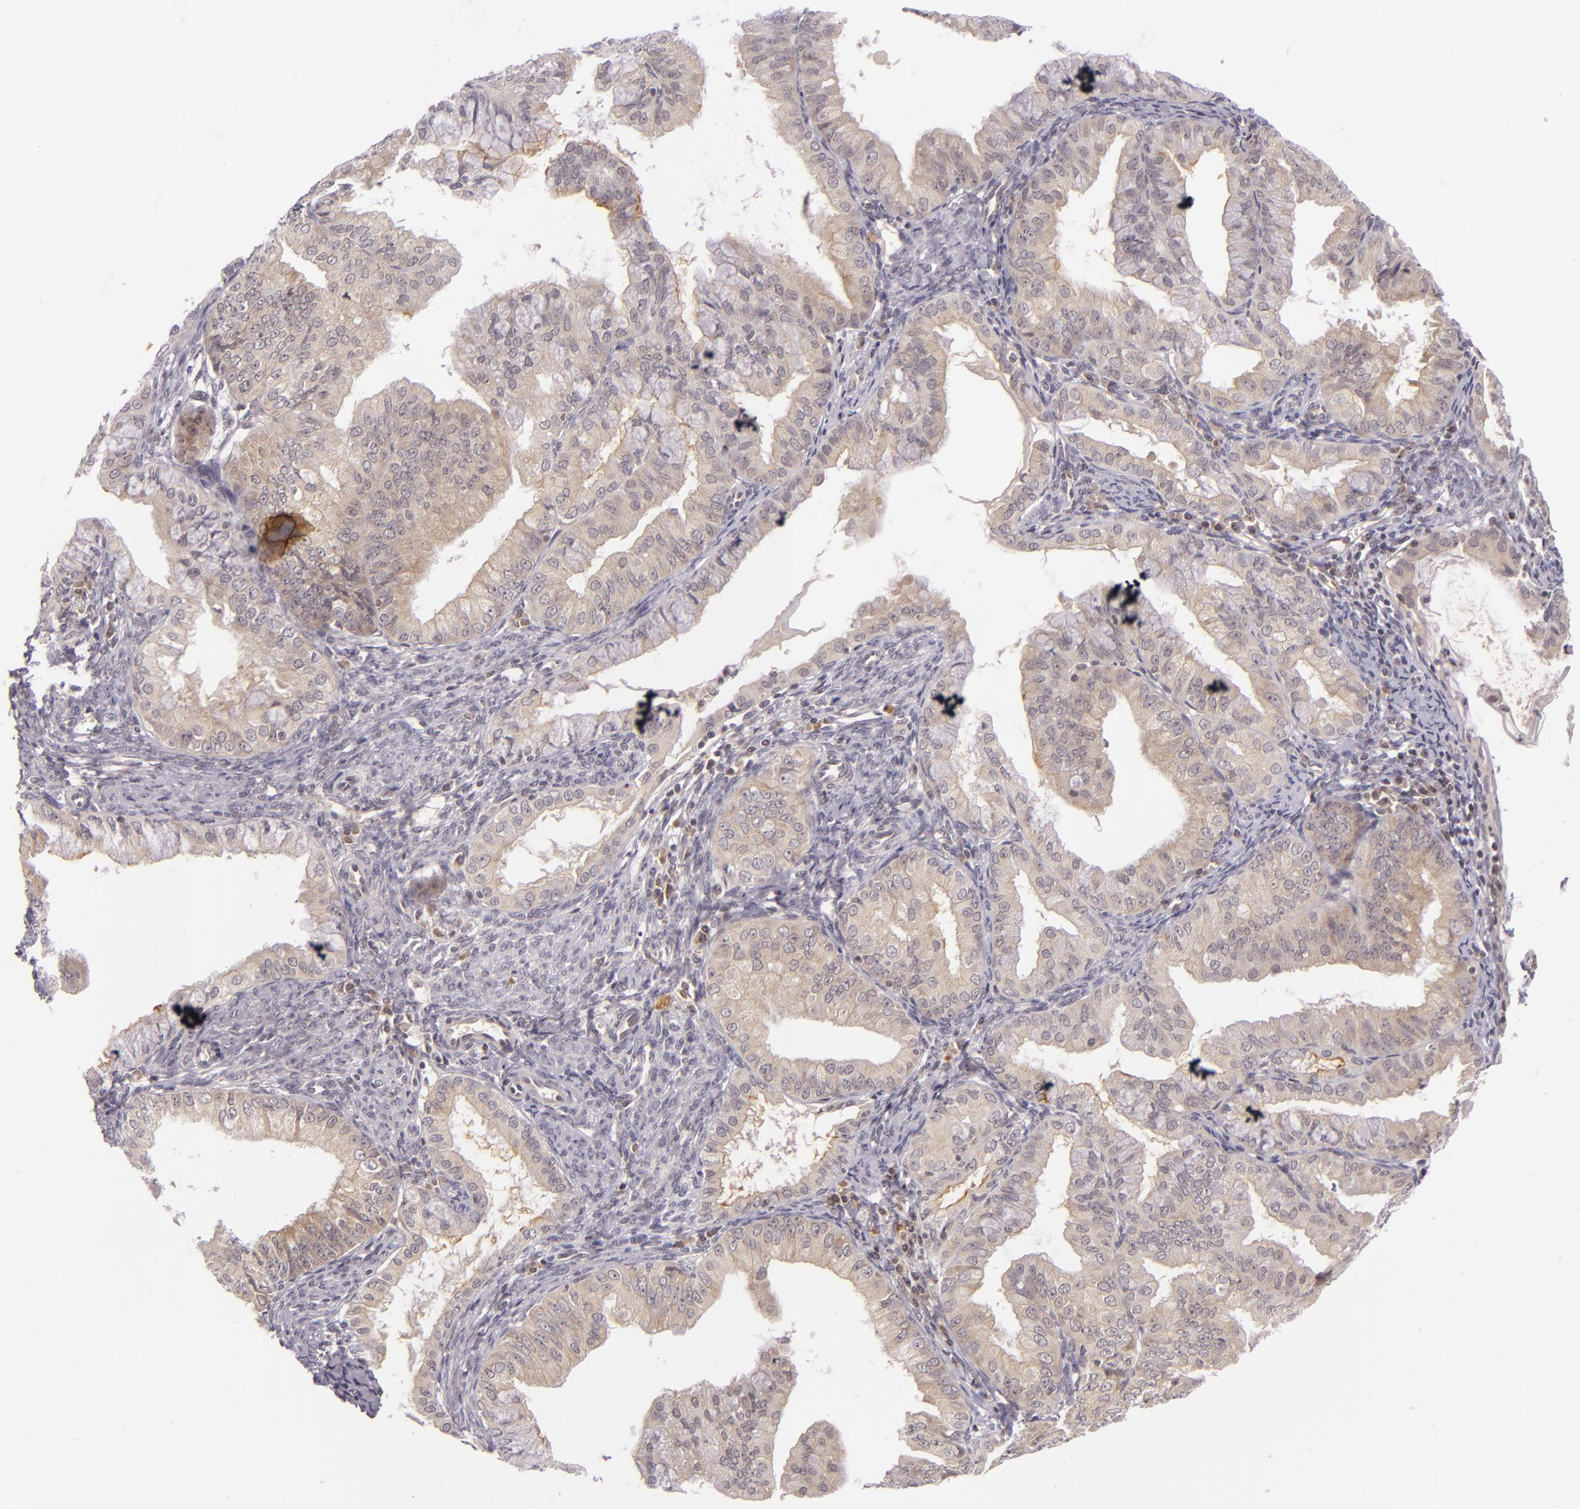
{"staining": {"intensity": "weak", "quantity": ">75%", "location": "cytoplasmic/membranous"}, "tissue": "endometrial cancer", "cell_type": "Tumor cells", "image_type": "cancer", "snomed": [{"axis": "morphology", "description": "Adenocarcinoma, NOS"}, {"axis": "topography", "description": "Endometrium"}], "caption": "IHC micrograph of neoplastic tissue: endometrial cancer (adenocarcinoma) stained using IHC demonstrates low levels of weak protein expression localized specifically in the cytoplasmic/membranous of tumor cells, appearing as a cytoplasmic/membranous brown color.", "gene": "CASP8", "patient": {"sex": "female", "age": 76}}